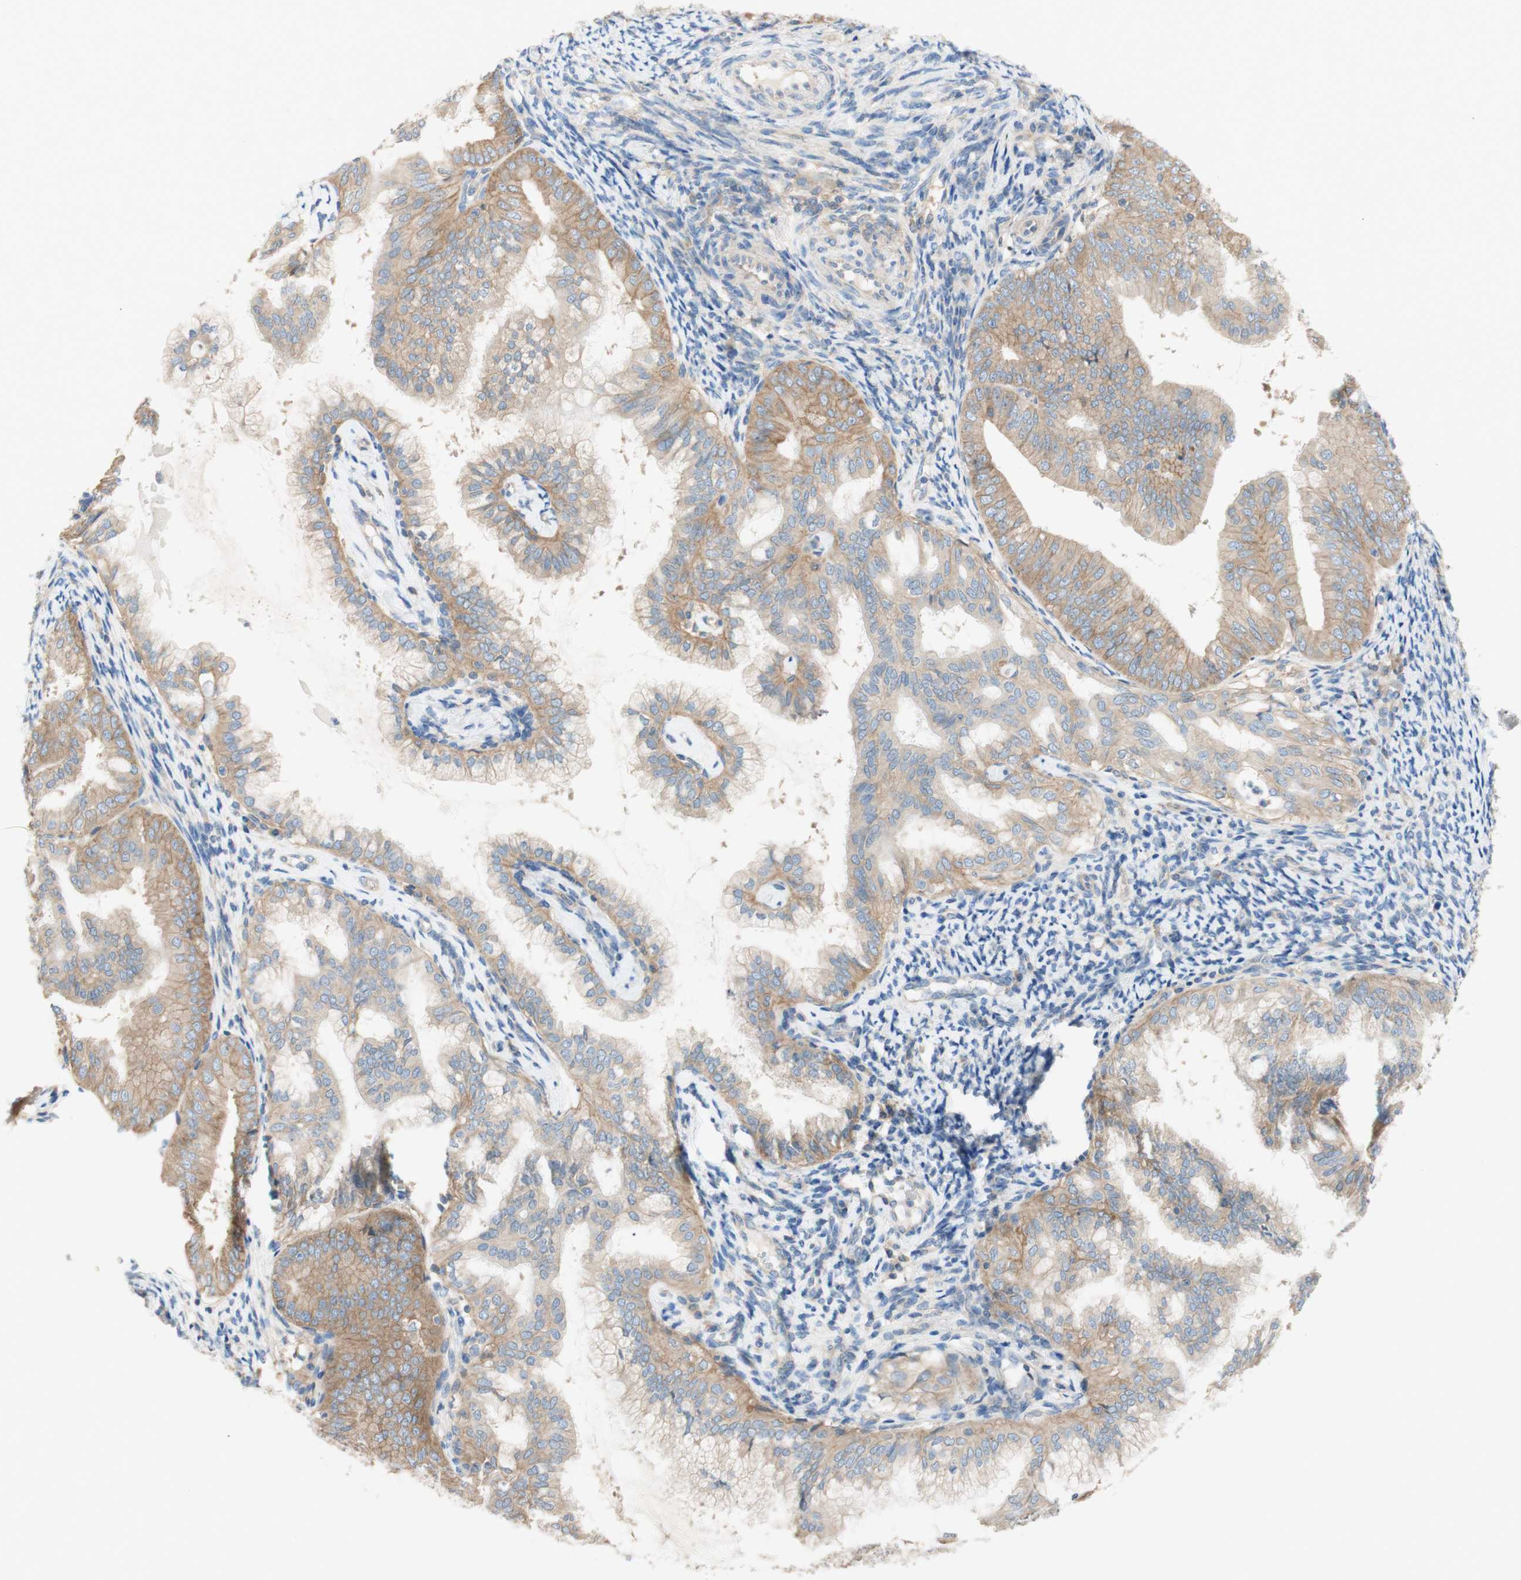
{"staining": {"intensity": "weak", "quantity": ">75%", "location": "cytoplasmic/membranous"}, "tissue": "endometrial cancer", "cell_type": "Tumor cells", "image_type": "cancer", "snomed": [{"axis": "morphology", "description": "Adenocarcinoma, NOS"}, {"axis": "topography", "description": "Endometrium"}], "caption": "An immunohistochemistry photomicrograph of neoplastic tissue is shown. Protein staining in brown shows weak cytoplasmic/membranous positivity in endometrial cancer within tumor cells.", "gene": "ATP2B1", "patient": {"sex": "female", "age": 63}}